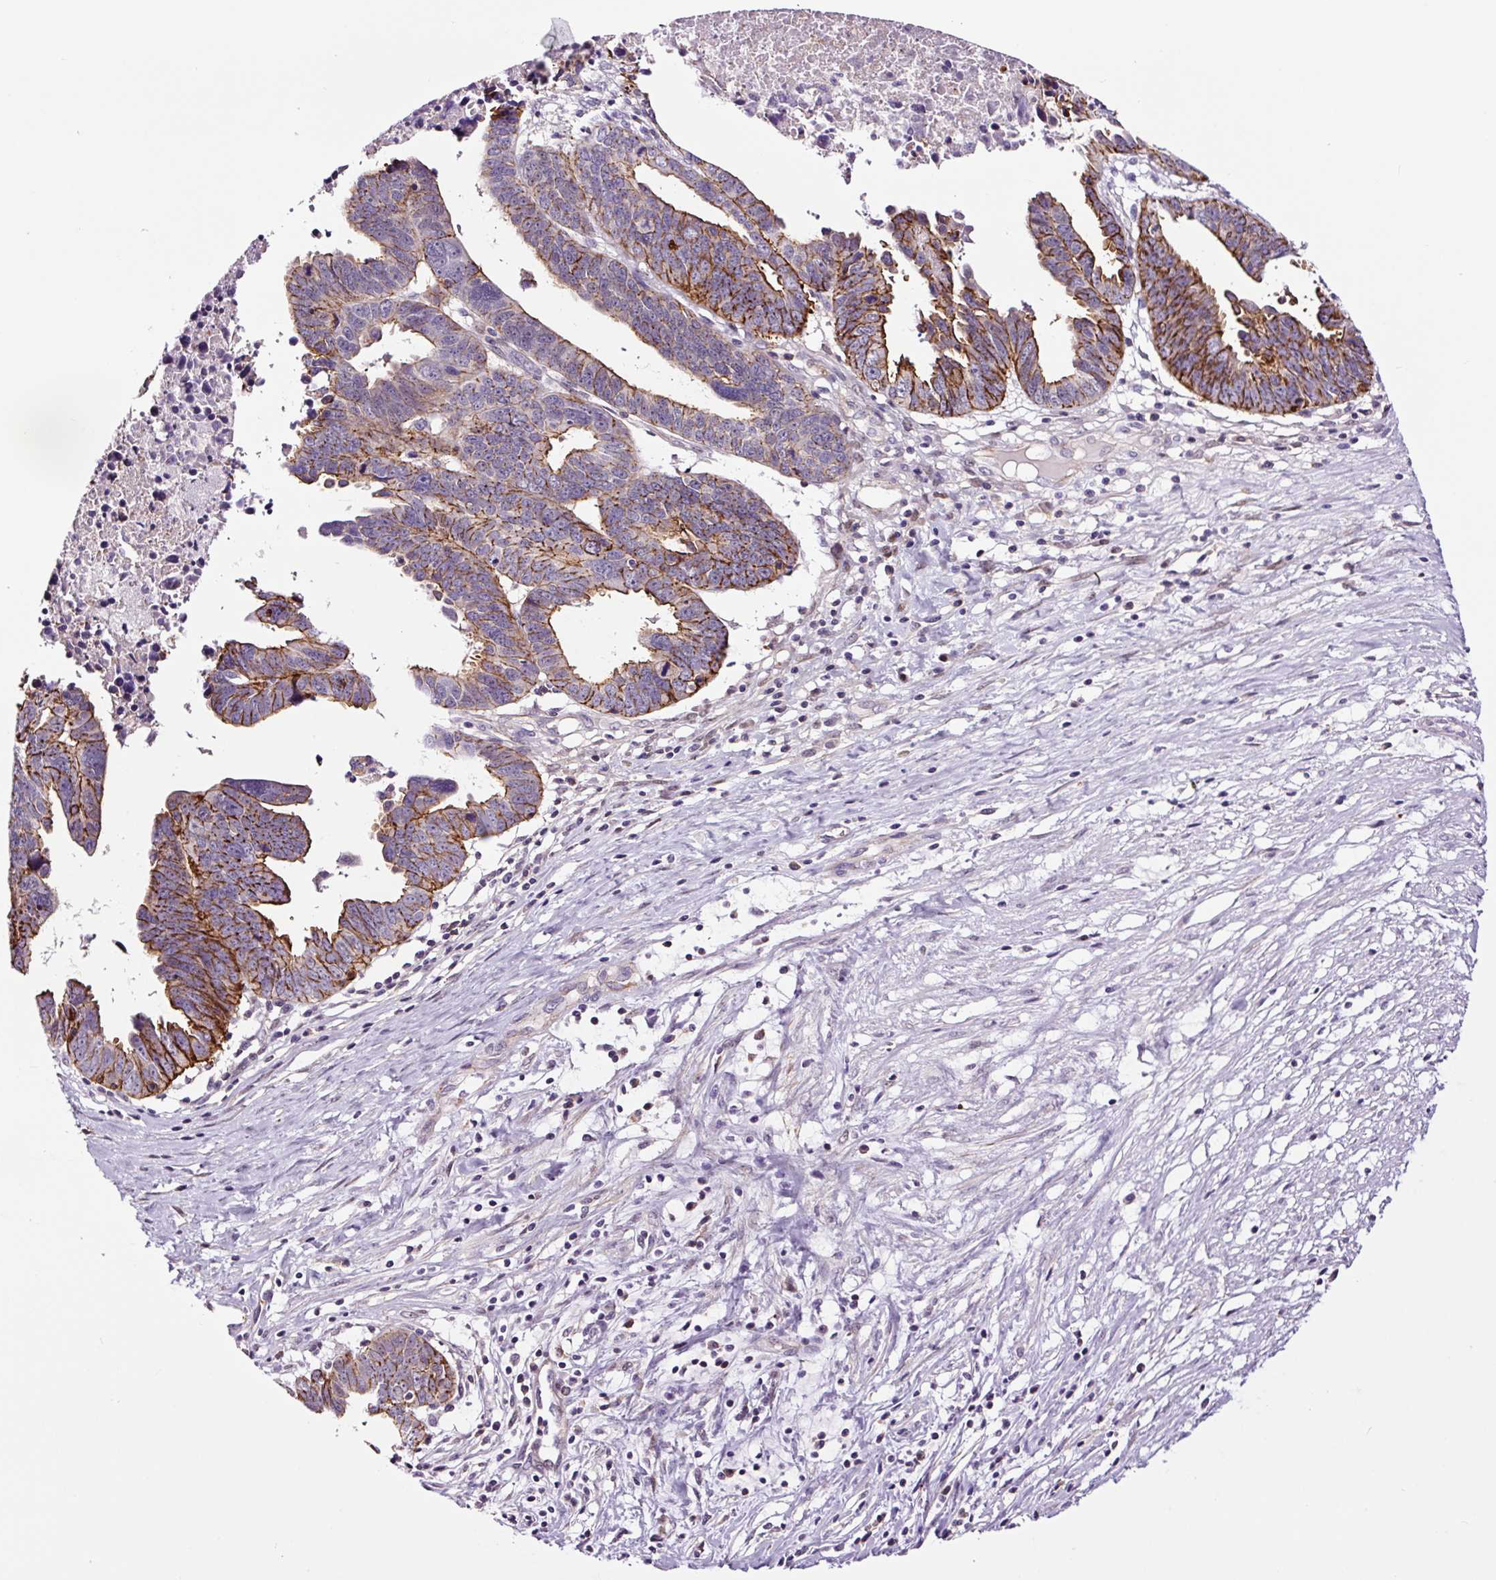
{"staining": {"intensity": "moderate", "quantity": "25%-75%", "location": "cytoplasmic/membranous"}, "tissue": "ovarian cancer", "cell_type": "Tumor cells", "image_type": "cancer", "snomed": [{"axis": "morphology", "description": "Carcinoma, endometroid"}, {"axis": "morphology", "description": "Cystadenocarcinoma, serous, NOS"}, {"axis": "topography", "description": "Ovary"}], "caption": "A brown stain labels moderate cytoplasmic/membranous positivity of a protein in human serous cystadenocarcinoma (ovarian) tumor cells. The staining was performed using DAB (3,3'-diaminobenzidine), with brown indicating positive protein expression. Nuclei are stained blue with hematoxylin.", "gene": "TAFA3", "patient": {"sex": "female", "age": 45}}